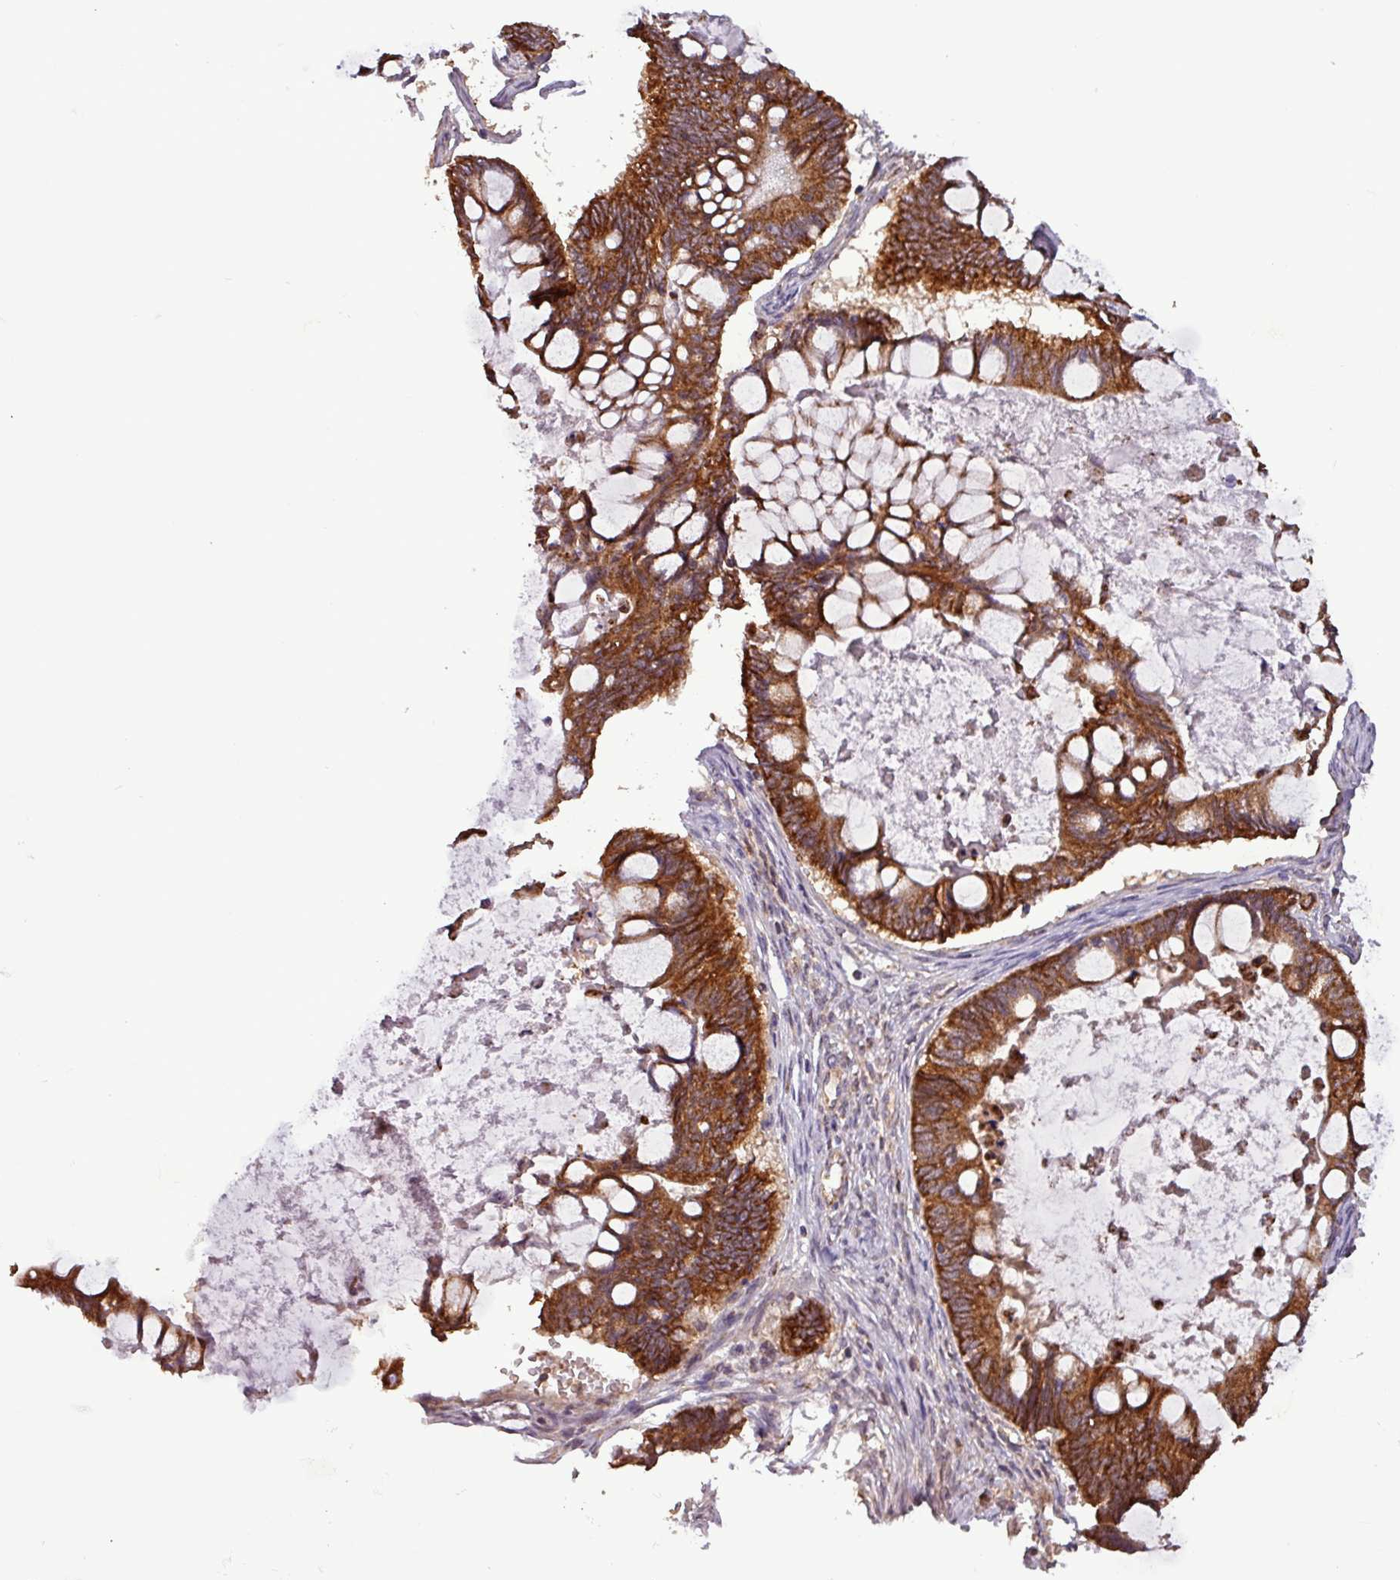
{"staining": {"intensity": "strong", "quantity": ">75%", "location": "cytoplasmic/membranous"}, "tissue": "ovarian cancer", "cell_type": "Tumor cells", "image_type": "cancer", "snomed": [{"axis": "morphology", "description": "Cystadenocarcinoma, mucinous, NOS"}, {"axis": "topography", "description": "Ovary"}], "caption": "IHC micrograph of human ovarian cancer stained for a protein (brown), which demonstrates high levels of strong cytoplasmic/membranous expression in about >75% of tumor cells.", "gene": "MCTP2", "patient": {"sex": "female", "age": 61}}